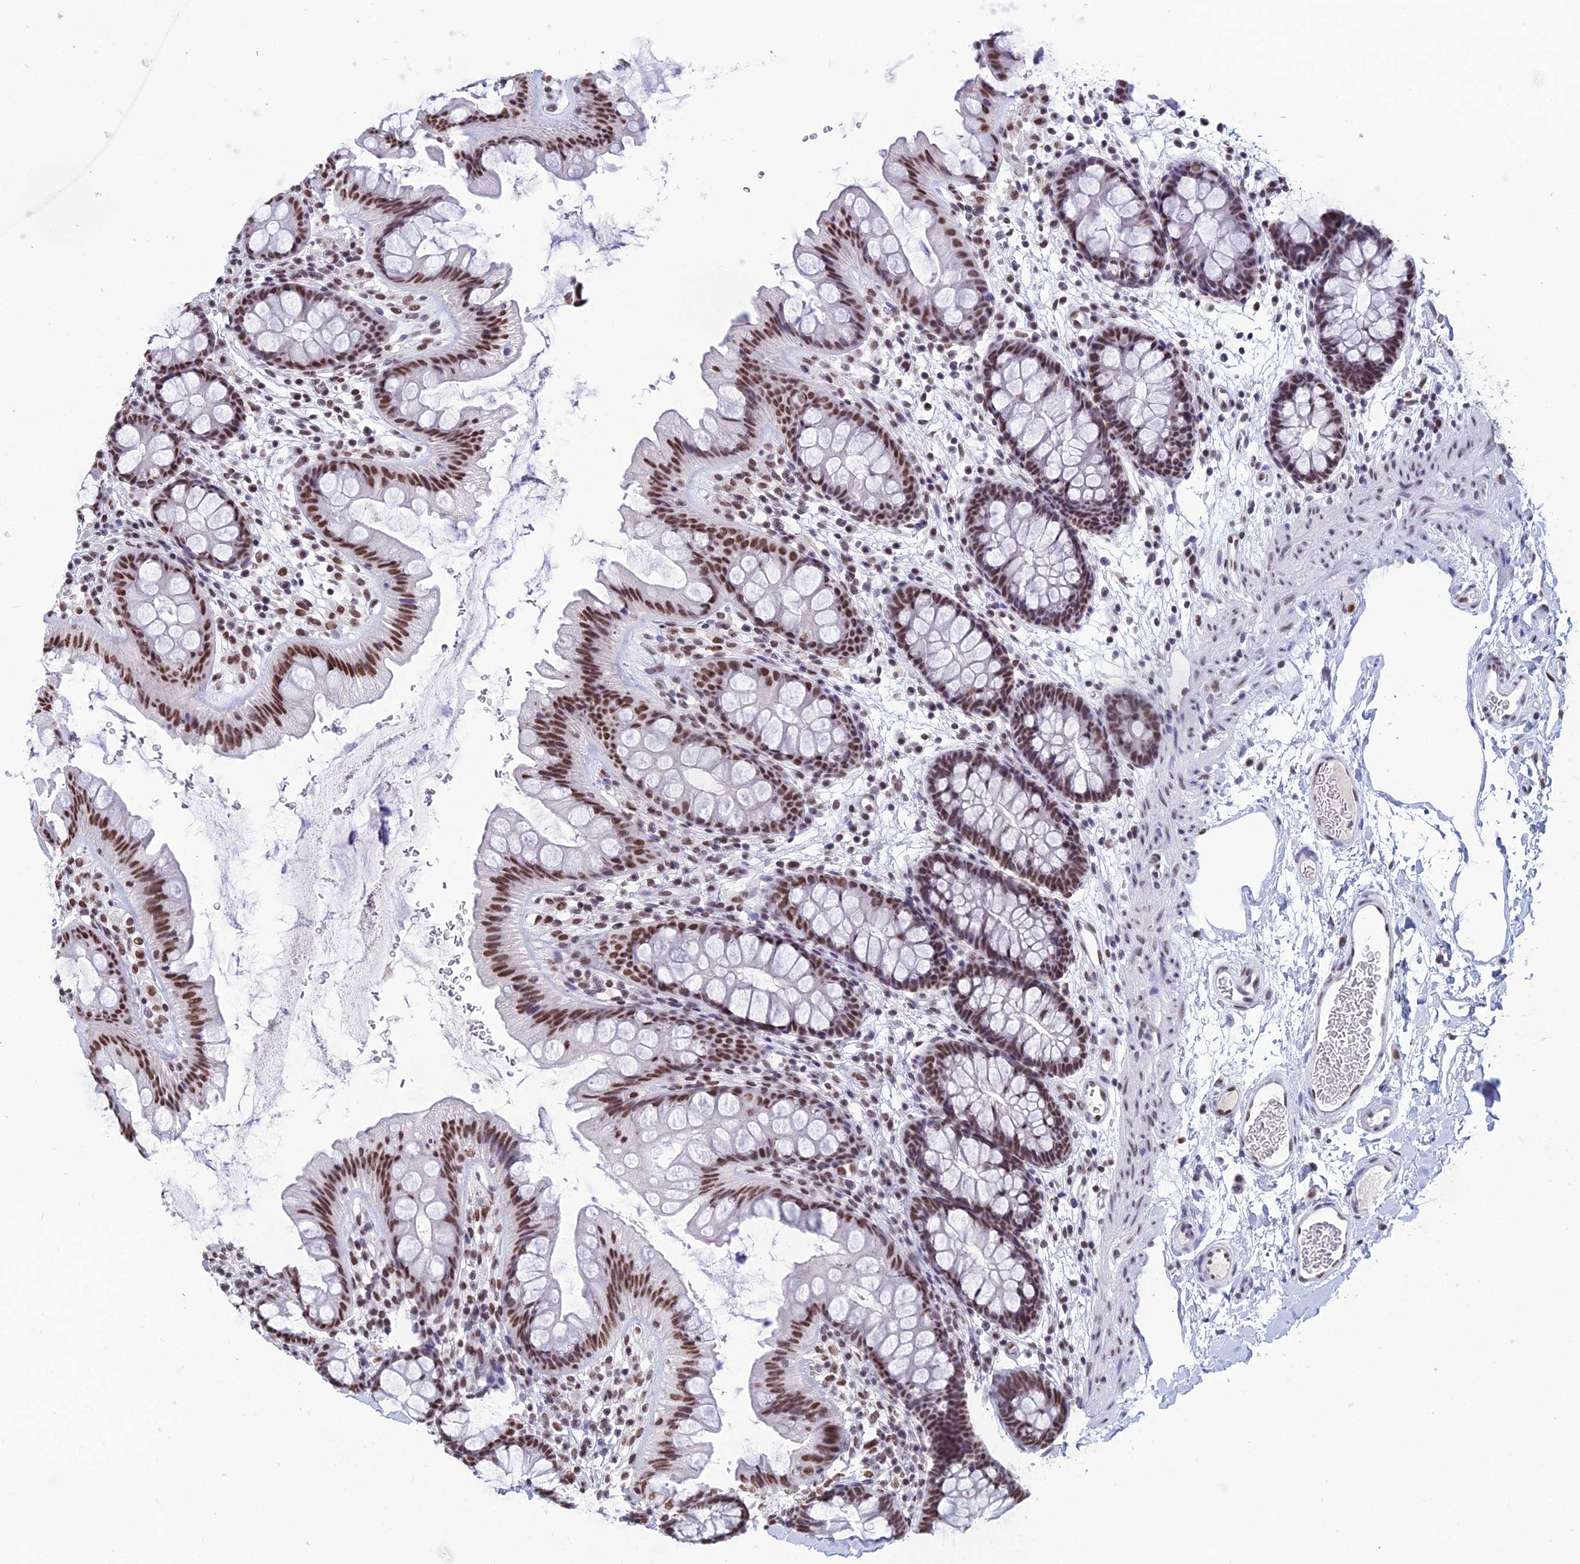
{"staining": {"intensity": "strong", "quantity": ">75%", "location": "nuclear"}, "tissue": "colon", "cell_type": "Endothelial cells", "image_type": "normal", "snomed": [{"axis": "morphology", "description": "Normal tissue, NOS"}, {"axis": "topography", "description": "Colon"}], "caption": "Endothelial cells display strong nuclear positivity in about >75% of cells in normal colon.", "gene": "PRAMEF12", "patient": {"sex": "female", "age": 62}}